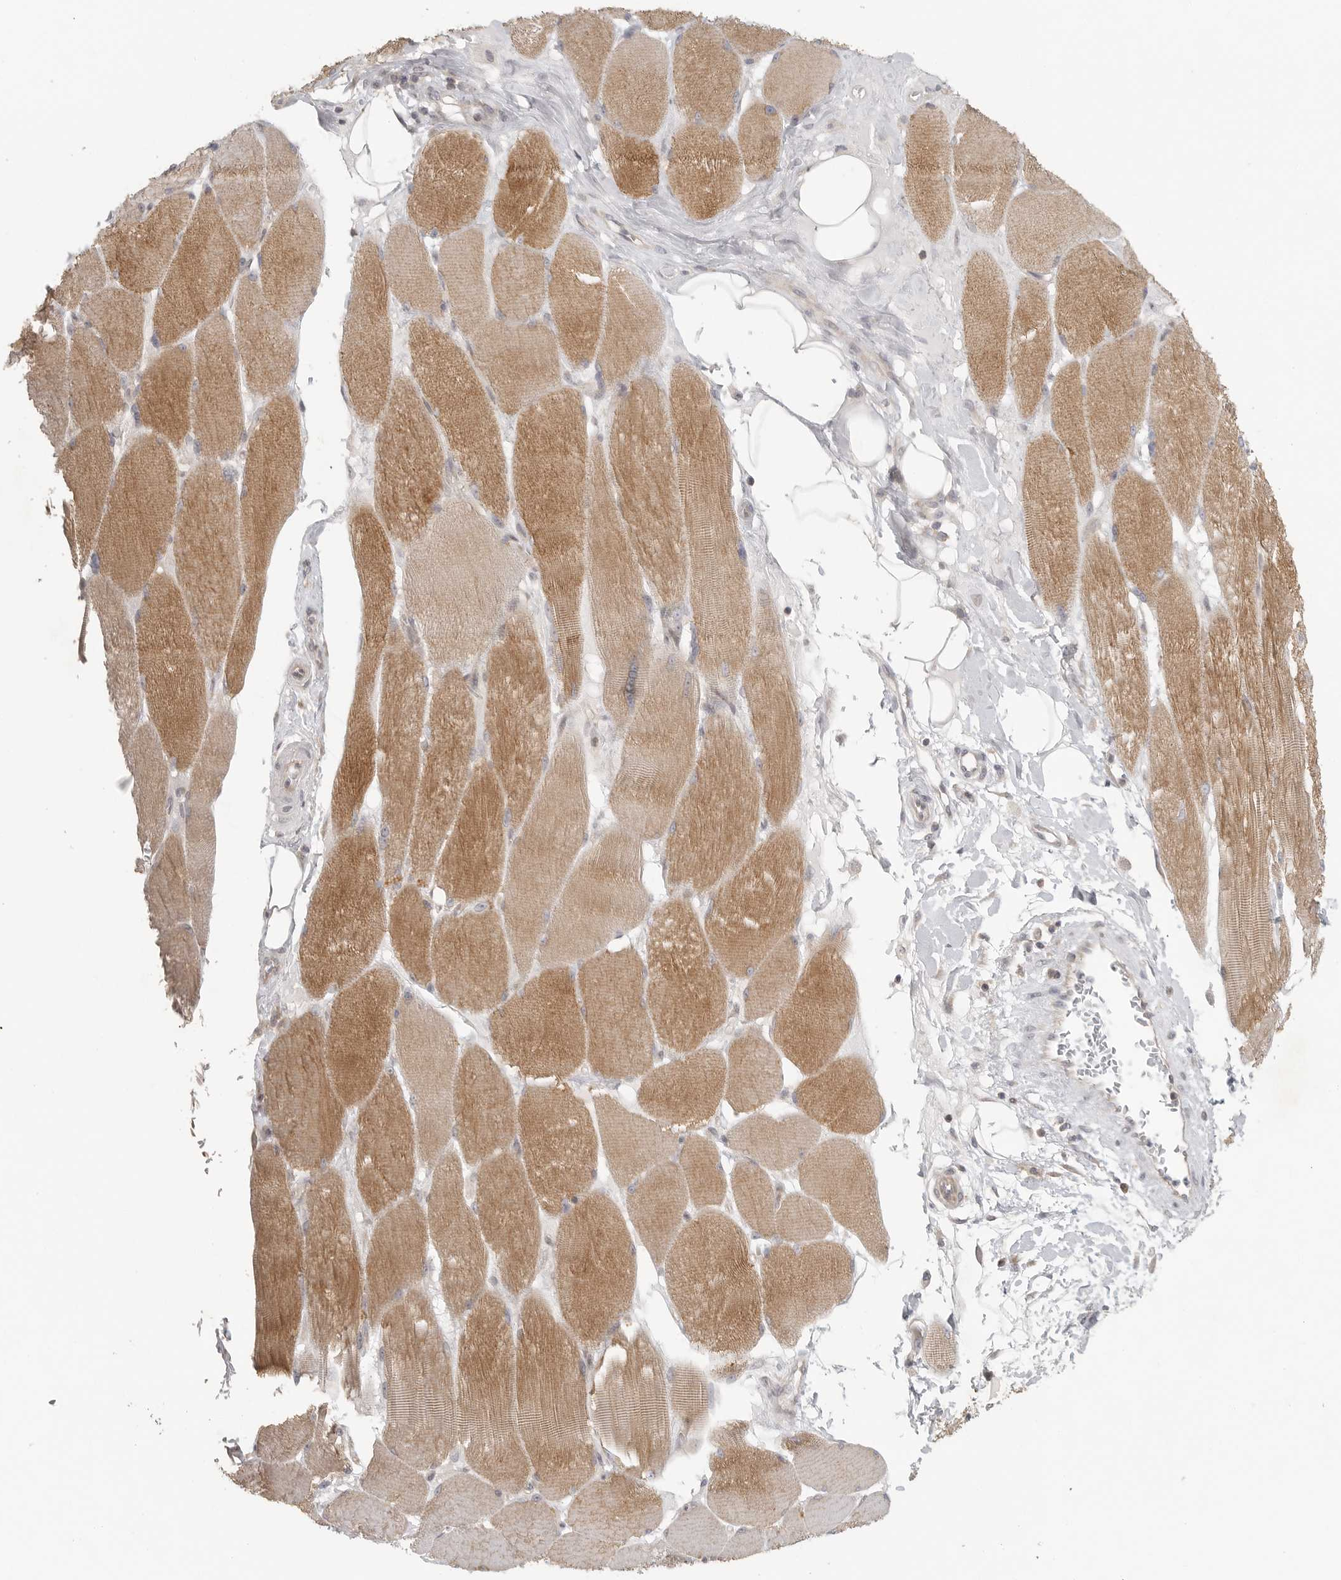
{"staining": {"intensity": "moderate", "quantity": ">75%", "location": "cytoplasmic/membranous"}, "tissue": "skeletal muscle", "cell_type": "Myocytes", "image_type": "normal", "snomed": [{"axis": "morphology", "description": "Normal tissue, NOS"}, {"axis": "topography", "description": "Skin"}, {"axis": "topography", "description": "Skeletal muscle"}], "caption": "Benign skeletal muscle shows moderate cytoplasmic/membranous staining in approximately >75% of myocytes Ihc stains the protein of interest in brown and the nuclei are stained blue..", "gene": "HDAC6", "patient": {"sex": "male", "age": 83}}